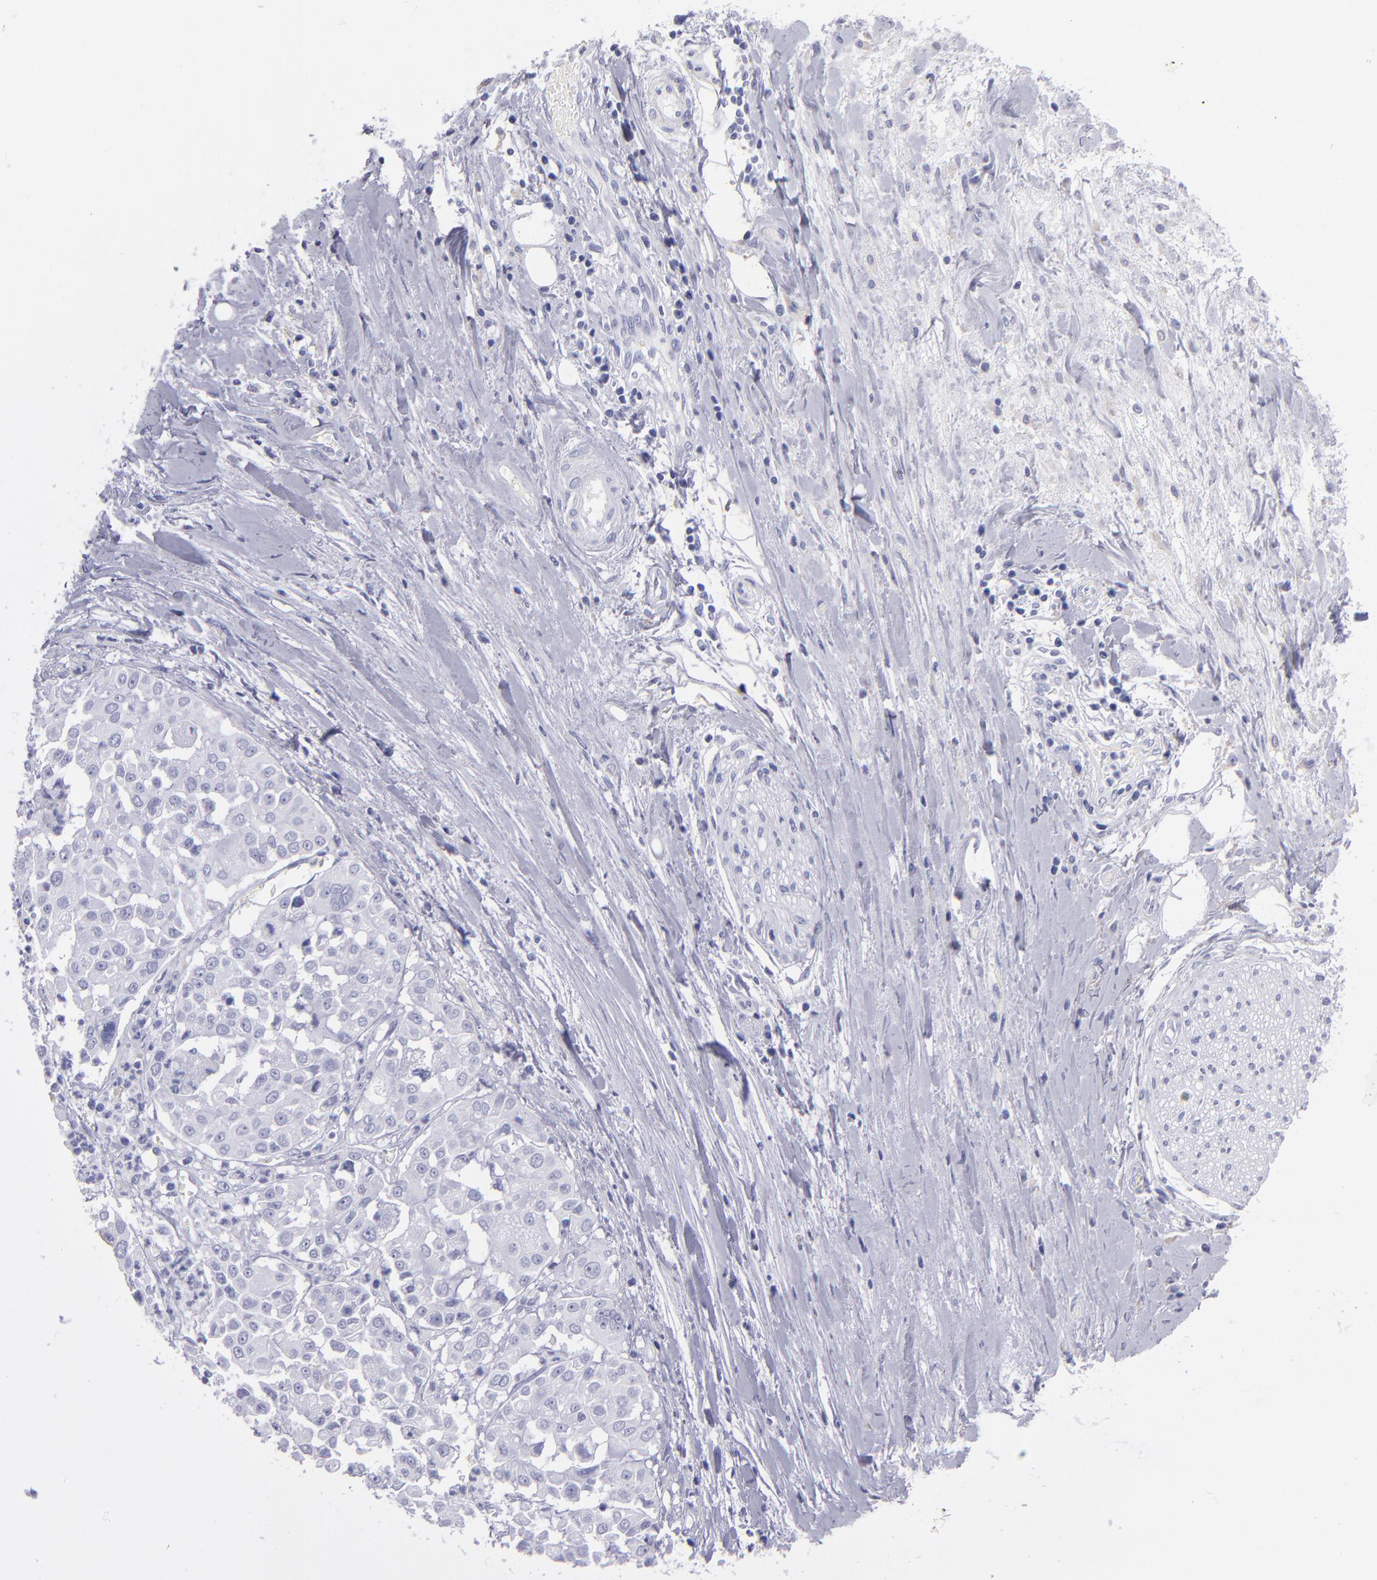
{"staining": {"intensity": "negative", "quantity": "none", "location": "none"}, "tissue": "pancreatic cancer", "cell_type": "Tumor cells", "image_type": "cancer", "snomed": [{"axis": "morphology", "description": "Adenocarcinoma, NOS"}, {"axis": "topography", "description": "Pancreas"}], "caption": "High power microscopy photomicrograph of an IHC histopathology image of pancreatic cancer, revealing no significant positivity in tumor cells. Brightfield microscopy of immunohistochemistry stained with DAB (3,3'-diaminobenzidine) (brown) and hematoxylin (blue), captured at high magnification.", "gene": "MB", "patient": {"sex": "female", "age": 52}}